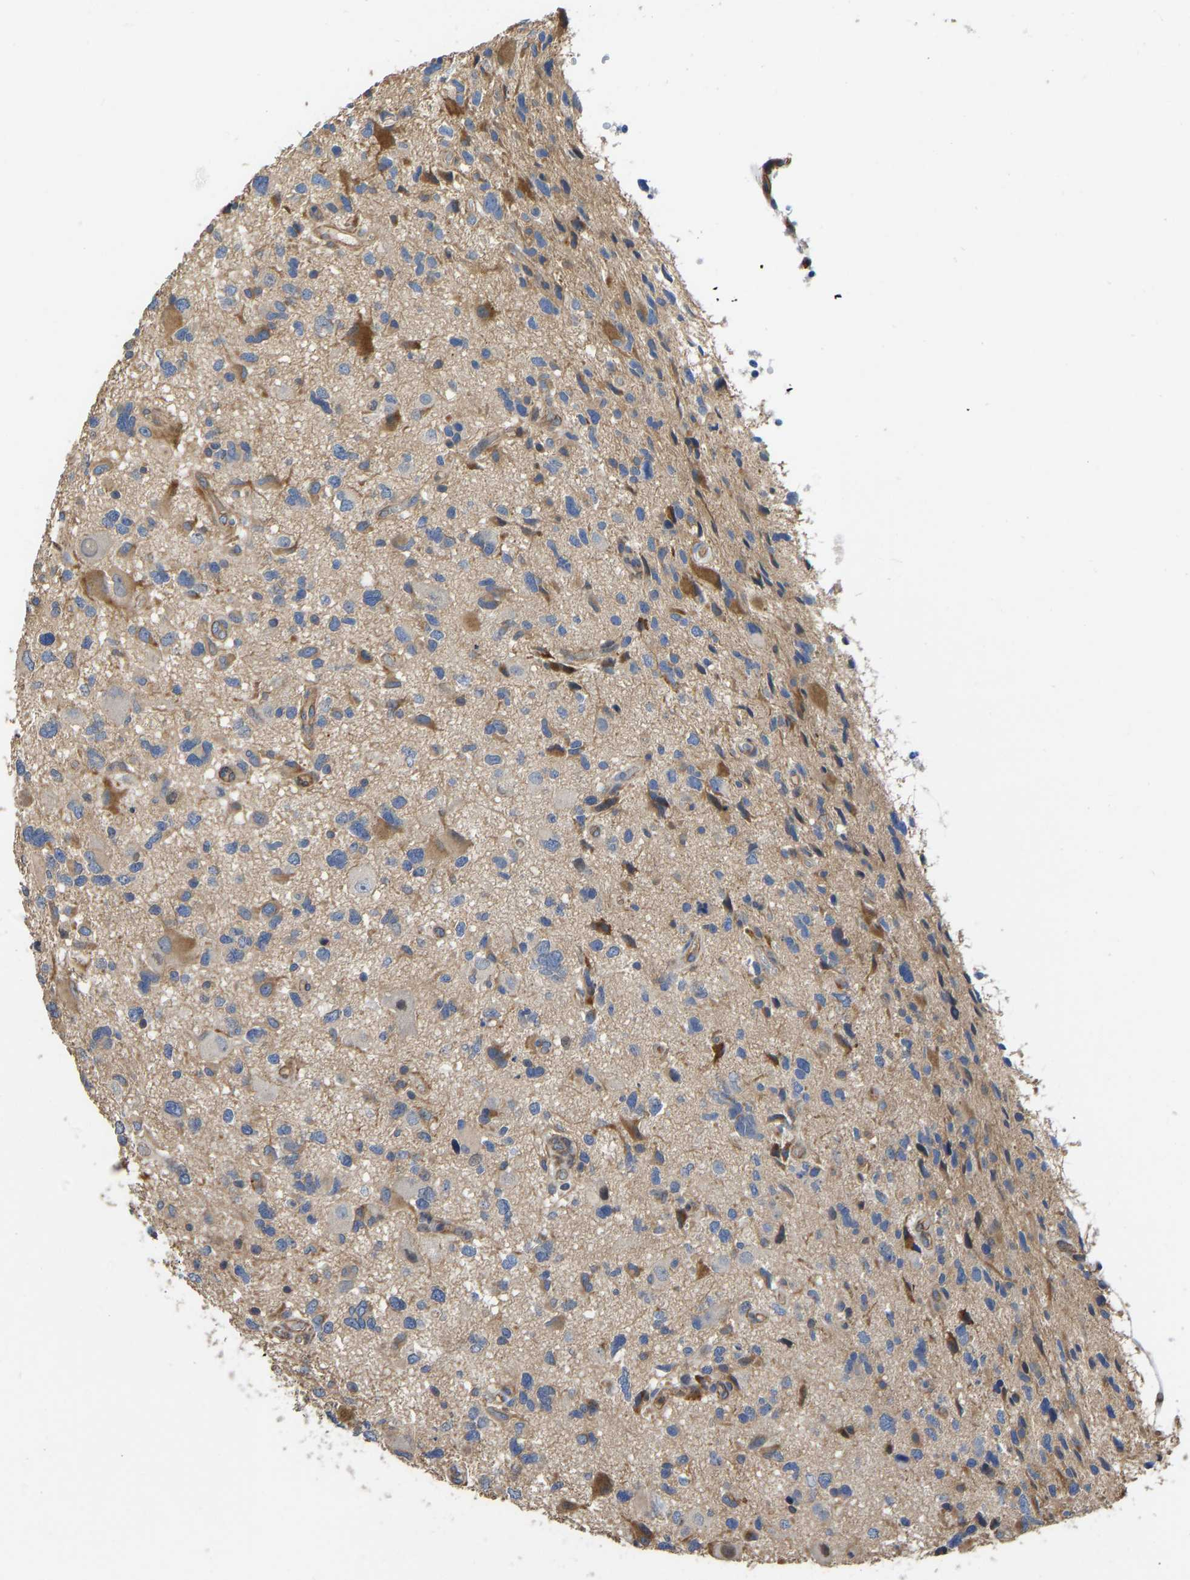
{"staining": {"intensity": "moderate", "quantity": "<25%", "location": "cytoplasmic/membranous"}, "tissue": "glioma", "cell_type": "Tumor cells", "image_type": "cancer", "snomed": [{"axis": "morphology", "description": "Glioma, malignant, High grade"}, {"axis": "topography", "description": "Brain"}], "caption": "Immunohistochemical staining of human high-grade glioma (malignant) shows low levels of moderate cytoplasmic/membranous protein staining in approximately <25% of tumor cells. (IHC, brightfield microscopy, high magnification).", "gene": "ELMO2", "patient": {"sex": "male", "age": 33}}